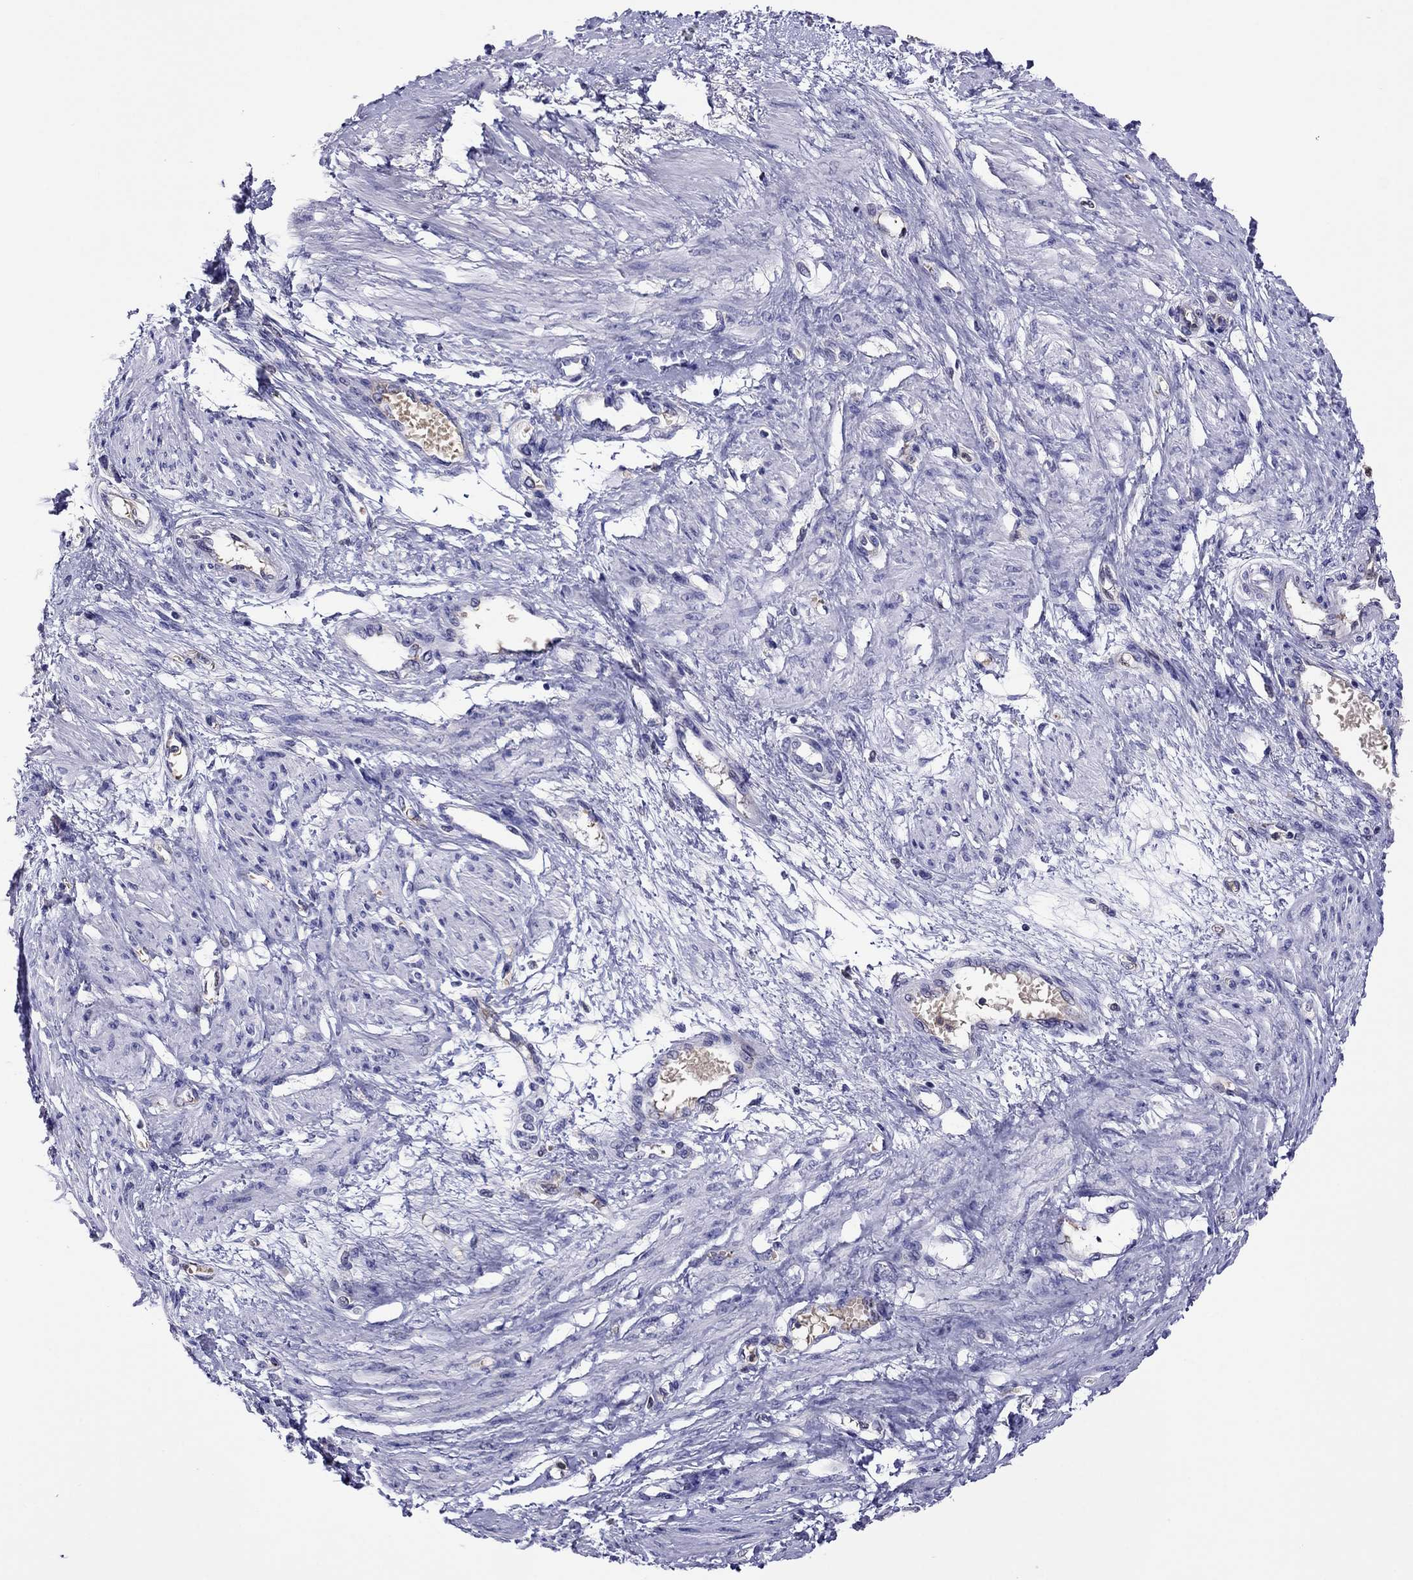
{"staining": {"intensity": "negative", "quantity": "none", "location": "none"}, "tissue": "smooth muscle", "cell_type": "Smooth muscle cells", "image_type": "normal", "snomed": [{"axis": "morphology", "description": "Normal tissue, NOS"}, {"axis": "topography", "description": "Smooth muscle"}, {"axis": "topography", "description": "Uterus"}], "caption": "Immunohistochemistry of normal smooth muscle reveals no staining in smooth muscle cells.", "gene": "SCG2", "patient": {"sex": "female", "age": 39}}